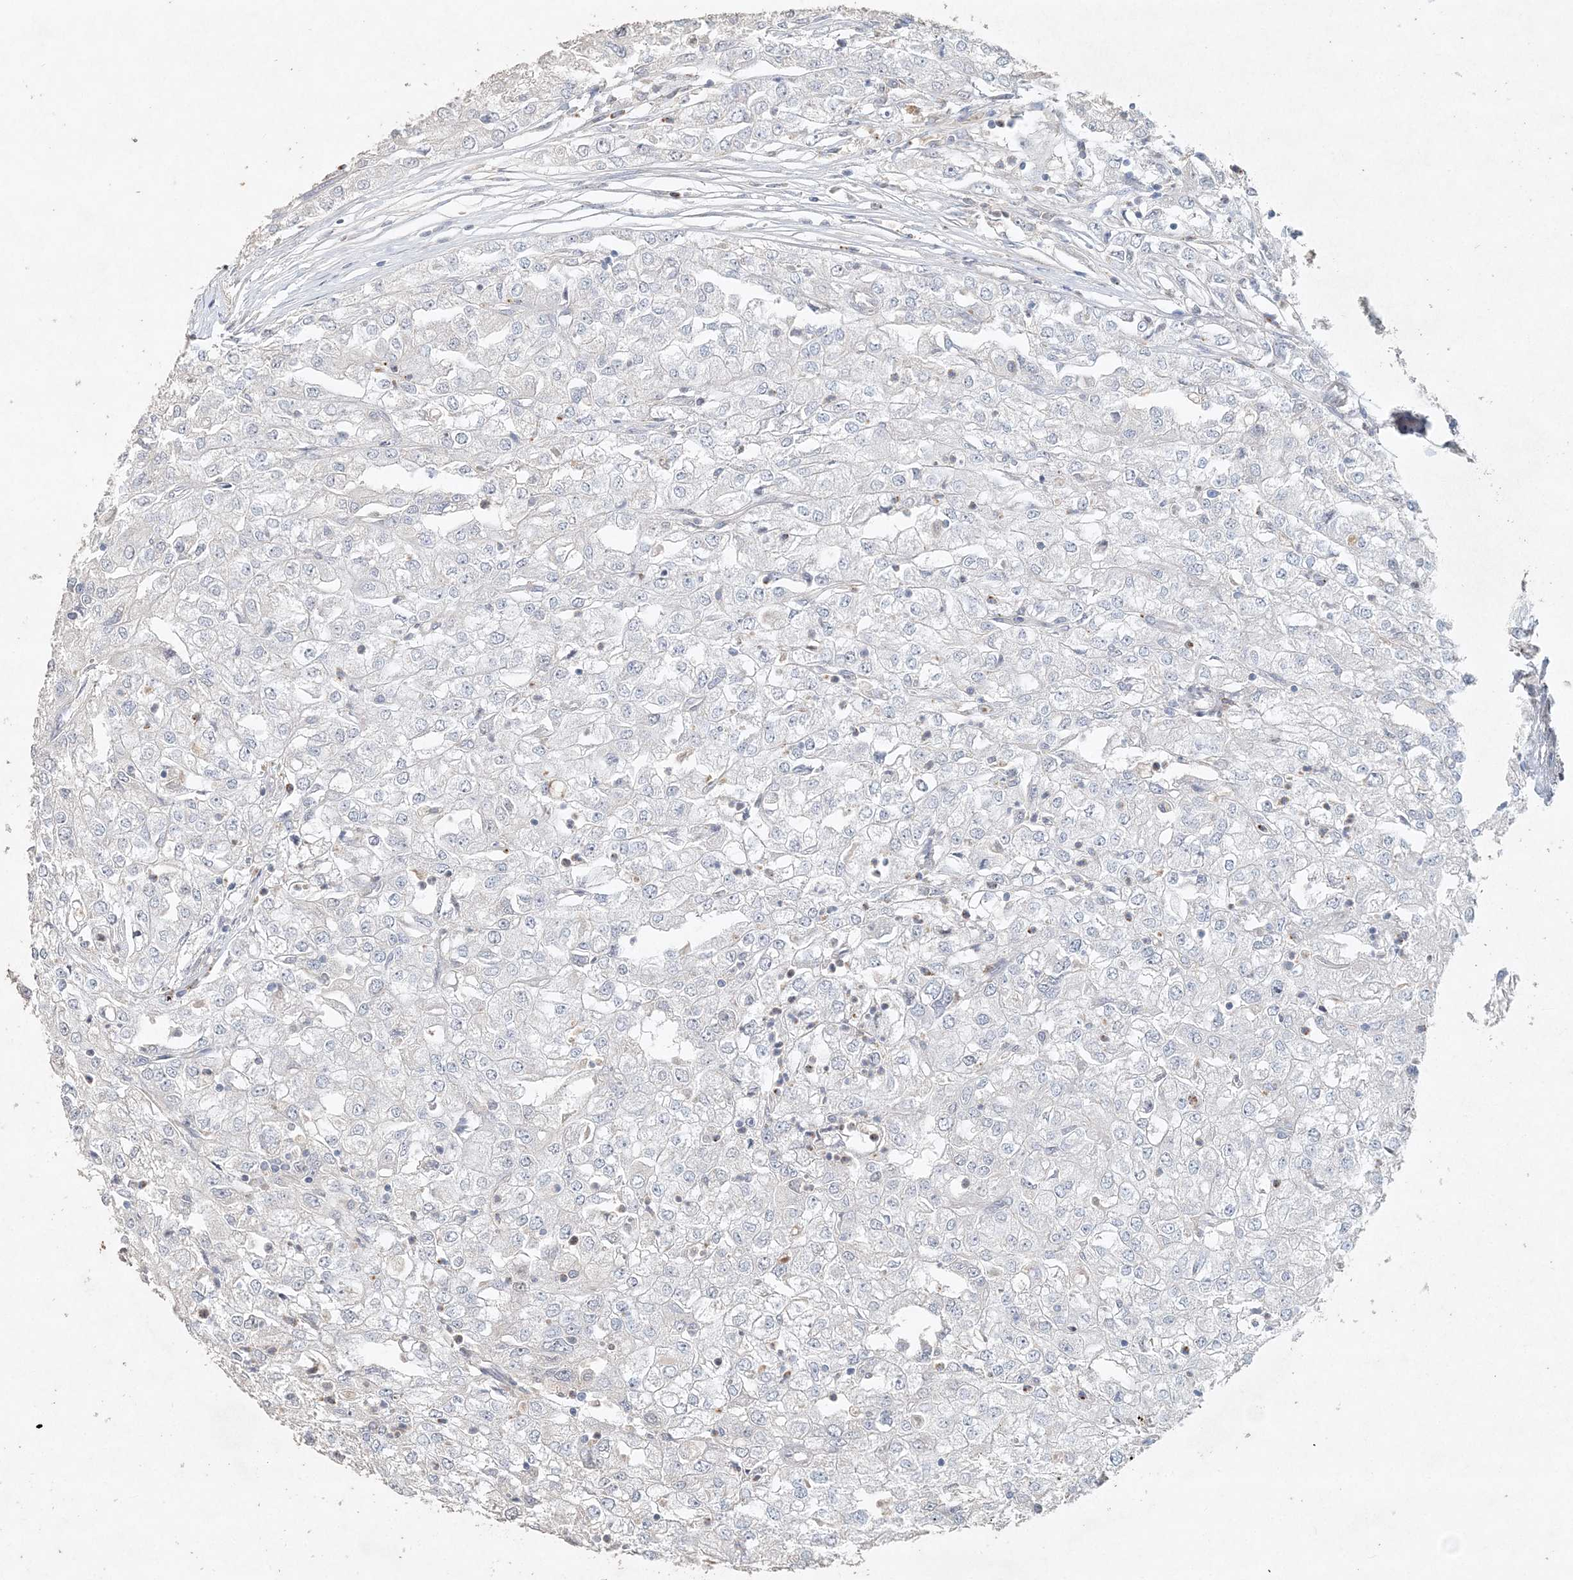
{"staining": {"intensity": "negative", "quantity": "none", "location": "none"}, "tissue": "renal cancer", "cell_type": "Tumor cells", "image_type": "cancer", "snomed": [{"axis": "morphology", "description": "Adenocarcinoma, NOS"}, {"axis": "topography", "description": "Kidney"}], "caption": "Micrograph shows no protein positivity in tumor cells of renal cancer tissue.", "gene": "DNAH5", "patient": {"sex": "female", "age": 54}}